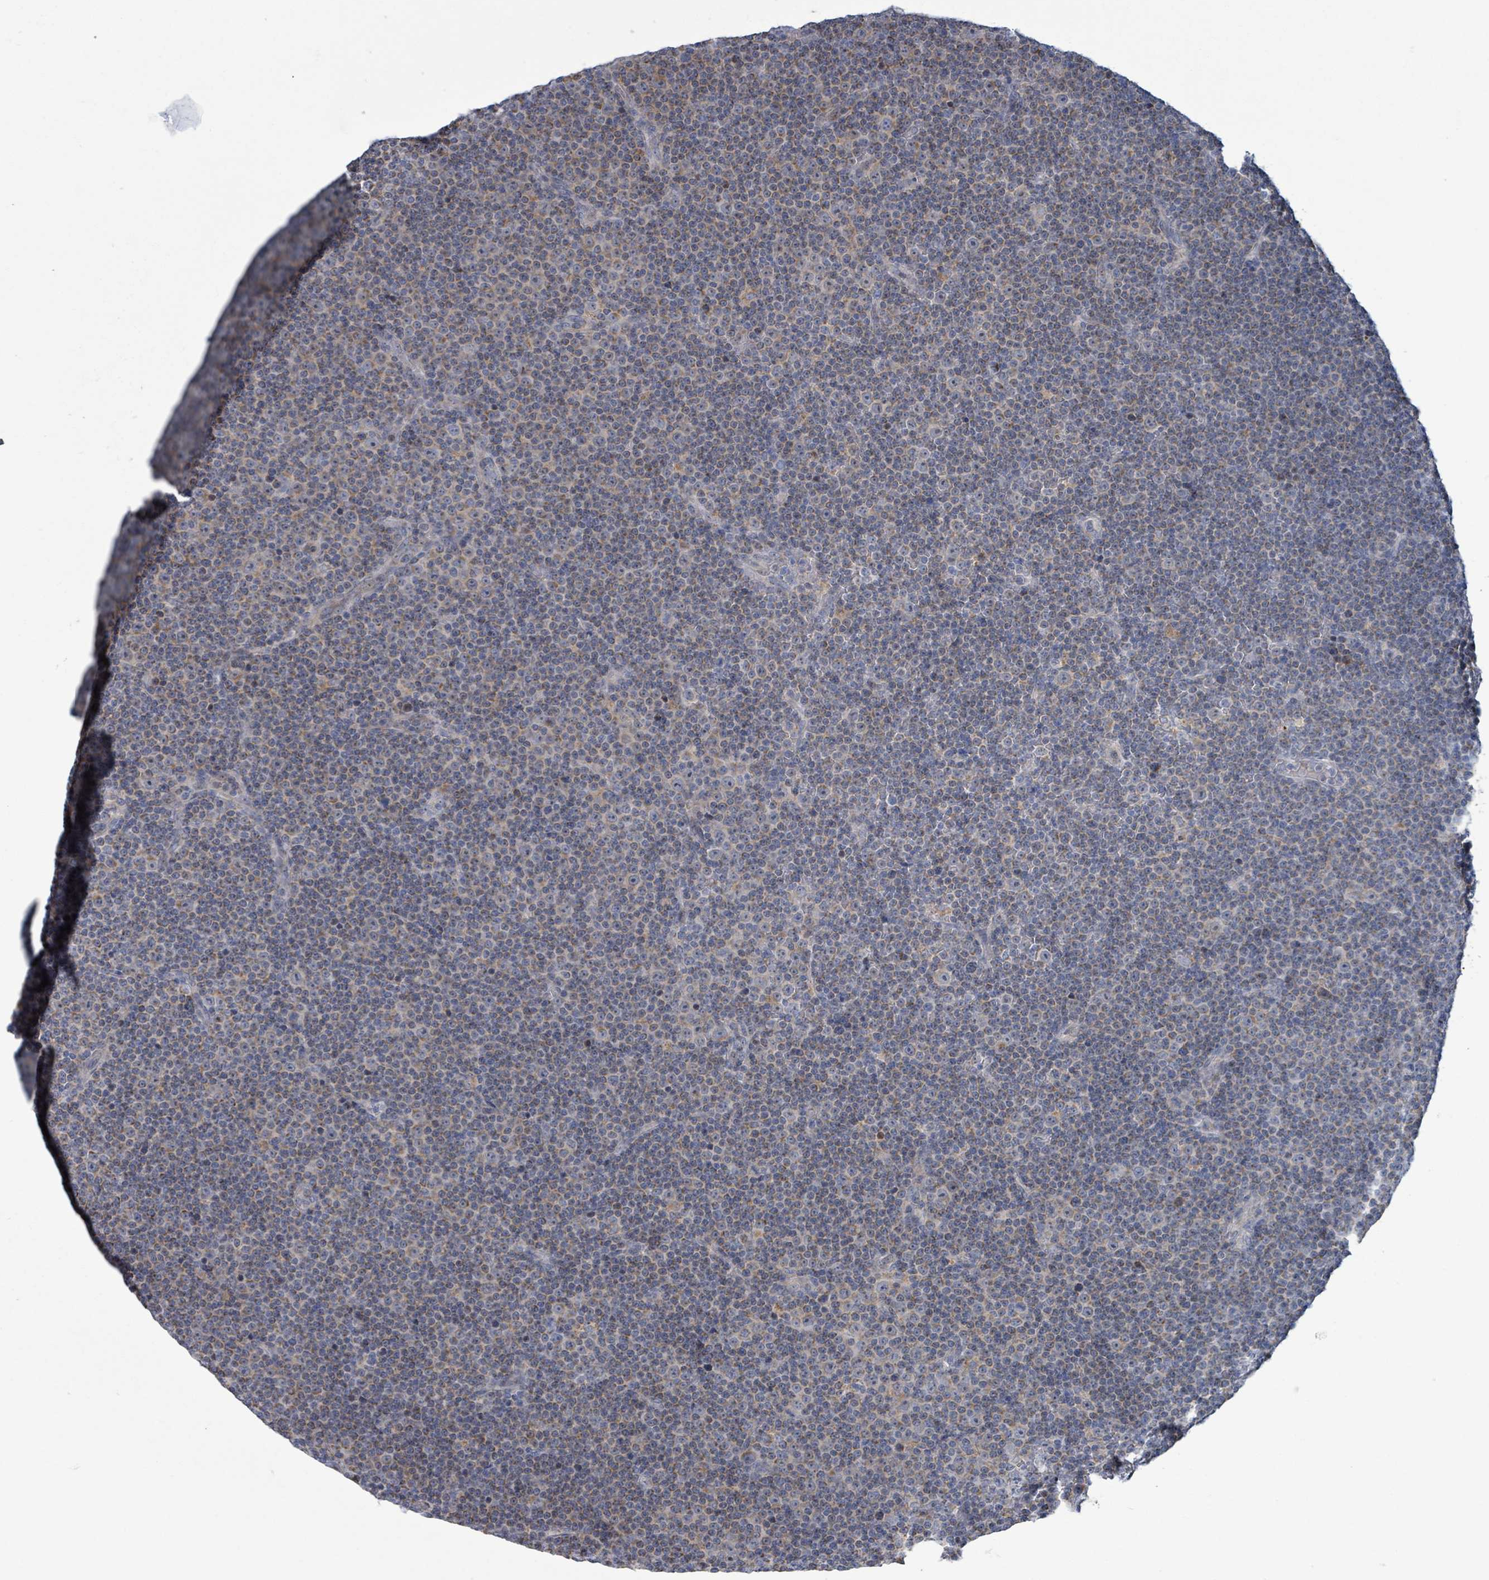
{"staining": {"intensity": "weak", "quantity": "<25%", "location": "cytoplasmic/membranous"}, "tissue": "lymphoma", "cell_type": "Tumor cells", "image_type": "cancer", "snomed": [{"axis": "morphology", "description": "Malignant lymphoma, non-Hodgkin's type, Low grade"}, {"axis": "topography", "description": "Lymph node"}], "caption": "DAB (3,3'-diaminobenzidine) immunohistochemical staining of low-grade malignant lymphoma, non-Hodgkin's type exhibits no significant staining in tumor cells. (Stains: DAB immunohistochemistry with hematoxylin counter stain, Microscopy: brightfield microscopy at high magnification).", "gene": "AKR1C4", "patient": {"sex": "female", "age": 67}}